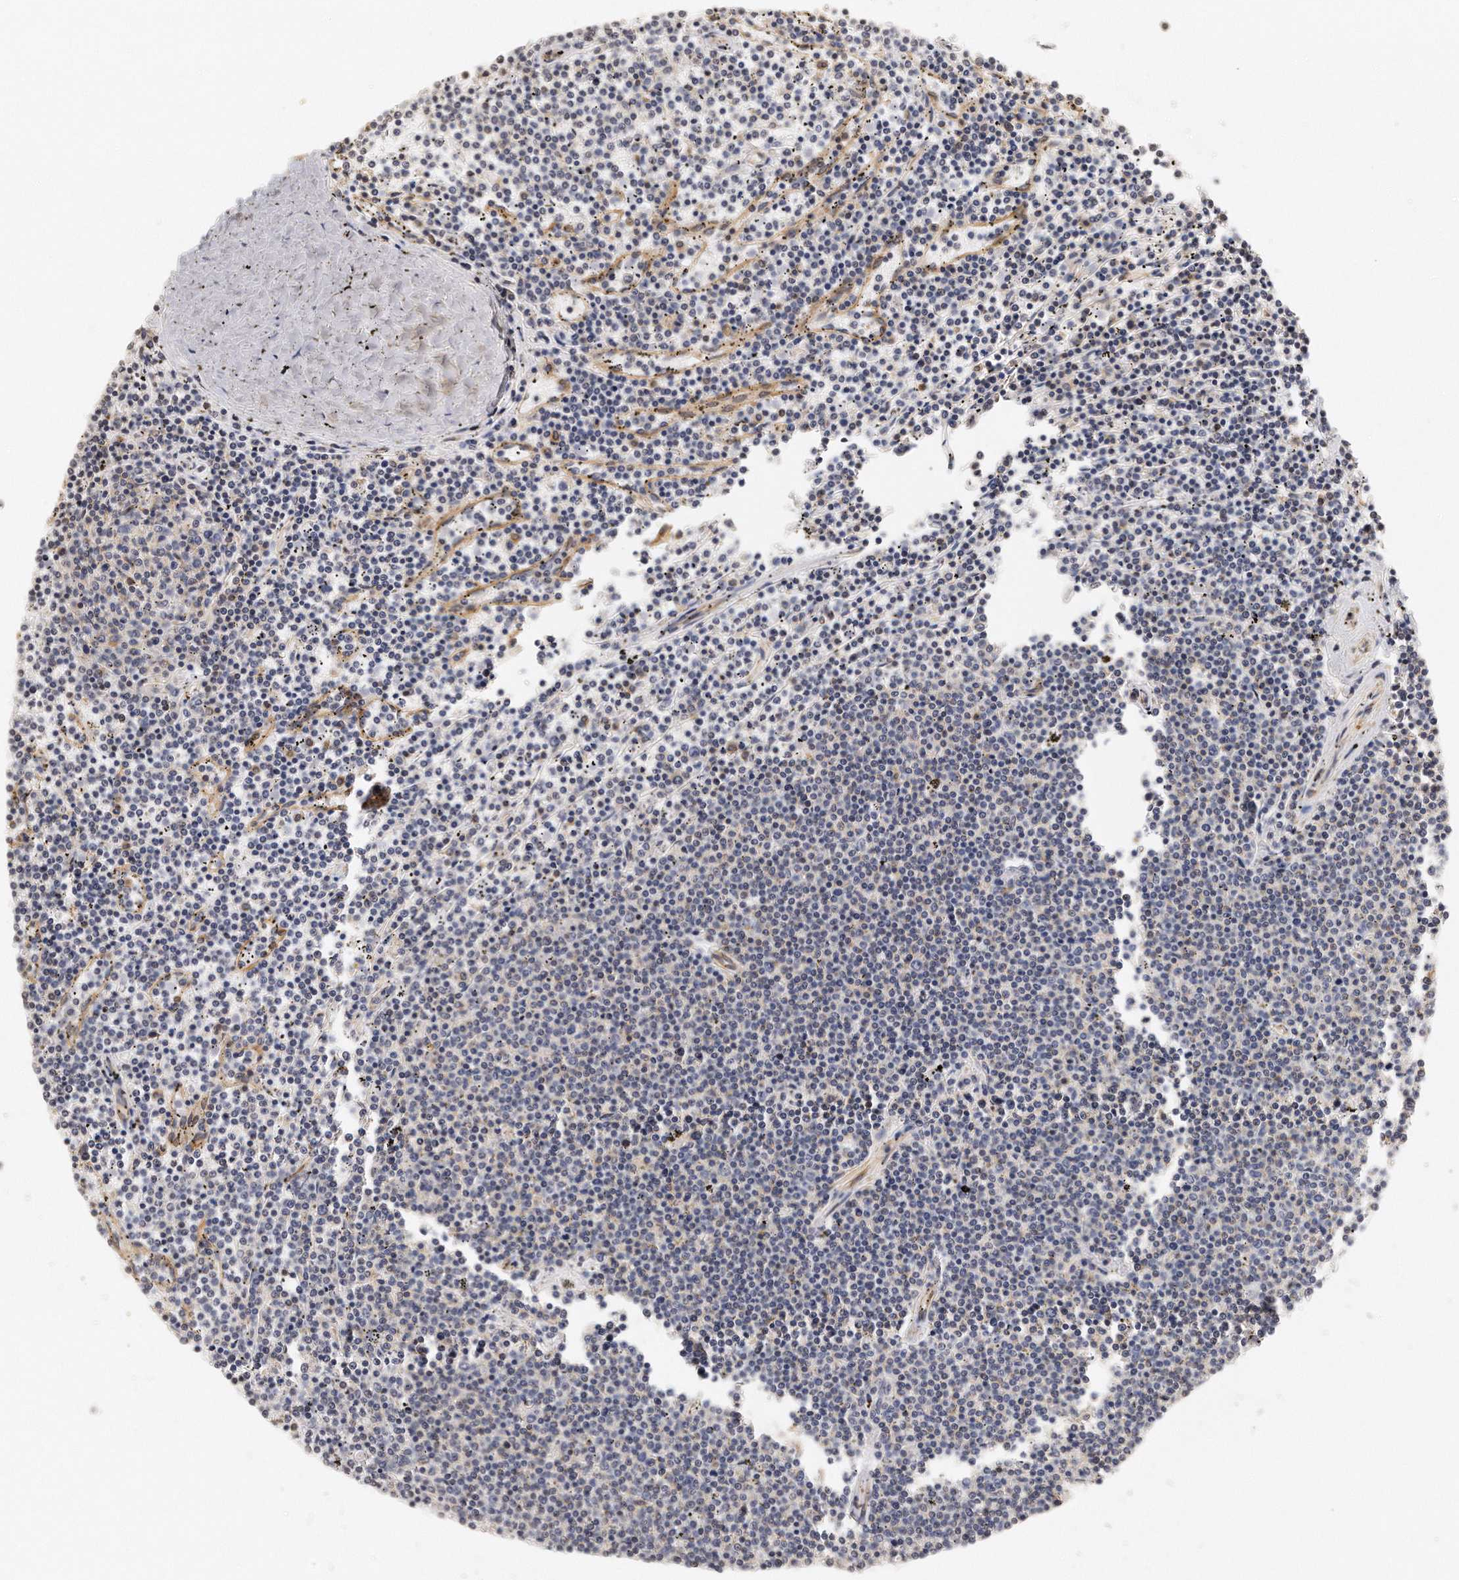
{"staining": {"intensity": "negative", "quantity": "none", "location": "none"}, "tissue": "lymphoma", "cell_type": "Tumor cells", "image_type": "cancer", "snomed": [{"axis": "morphology", "description": "Malignant lymphoma, non-Hodgkin's type, Low grade"}, {"axis": "topography", "description": "Spleen"}], "caption": "Immunohistochemical staining of low-grade malignant lymphoma, non-Hodgkin's type demonstrates no significant staining in tumor cells.", "gene": "CHST7", "patient": {"sex": "female", "age": 50}}